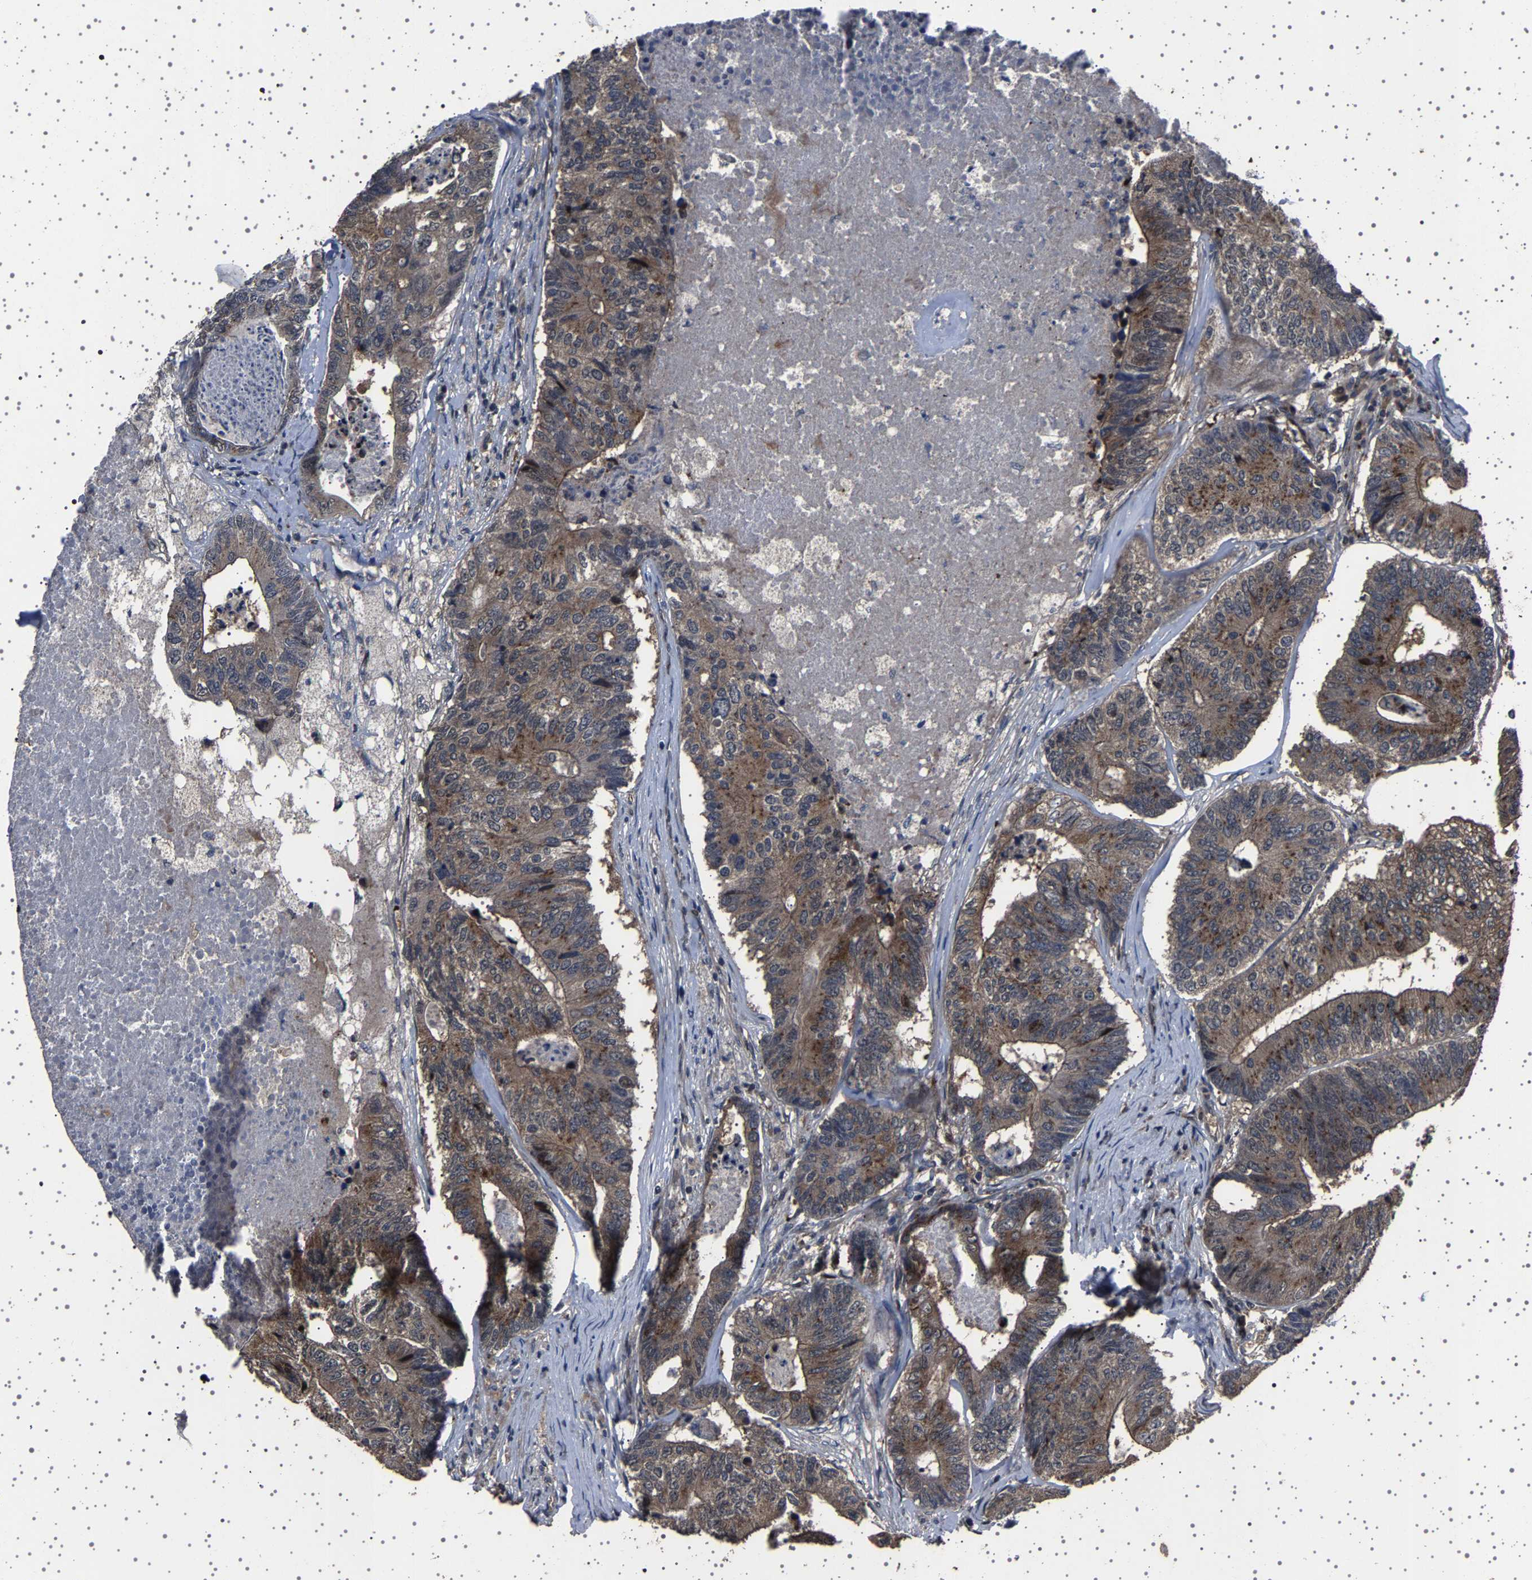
{"staining": {"intensity": "moderate", "quantity": "<25%", "location": "cytoplasmic/membranous"}, "tissue": "colorectal cancer", "cell_type": "Tumor cells", "image_type": "cancer", "snomed": [{"axis": "morphology", "description": "Adenocarcinoma, NOS"}, {"axis": "topography", "description": "Colon"}], "caption": "Adenocarcinoma (colorectal) stained with immunohistochemistry shows moderate cytoplasmic/membranous positivity in about <25% of tumor cells. (Stains: DAB (3,3'-diaminobenzidine) in brown, nuclei in blue, Microscopy: brightfield microscopy at high magnification).", "gene": "NCKAP1", "patient": {"sex": "female", "age": 67}}